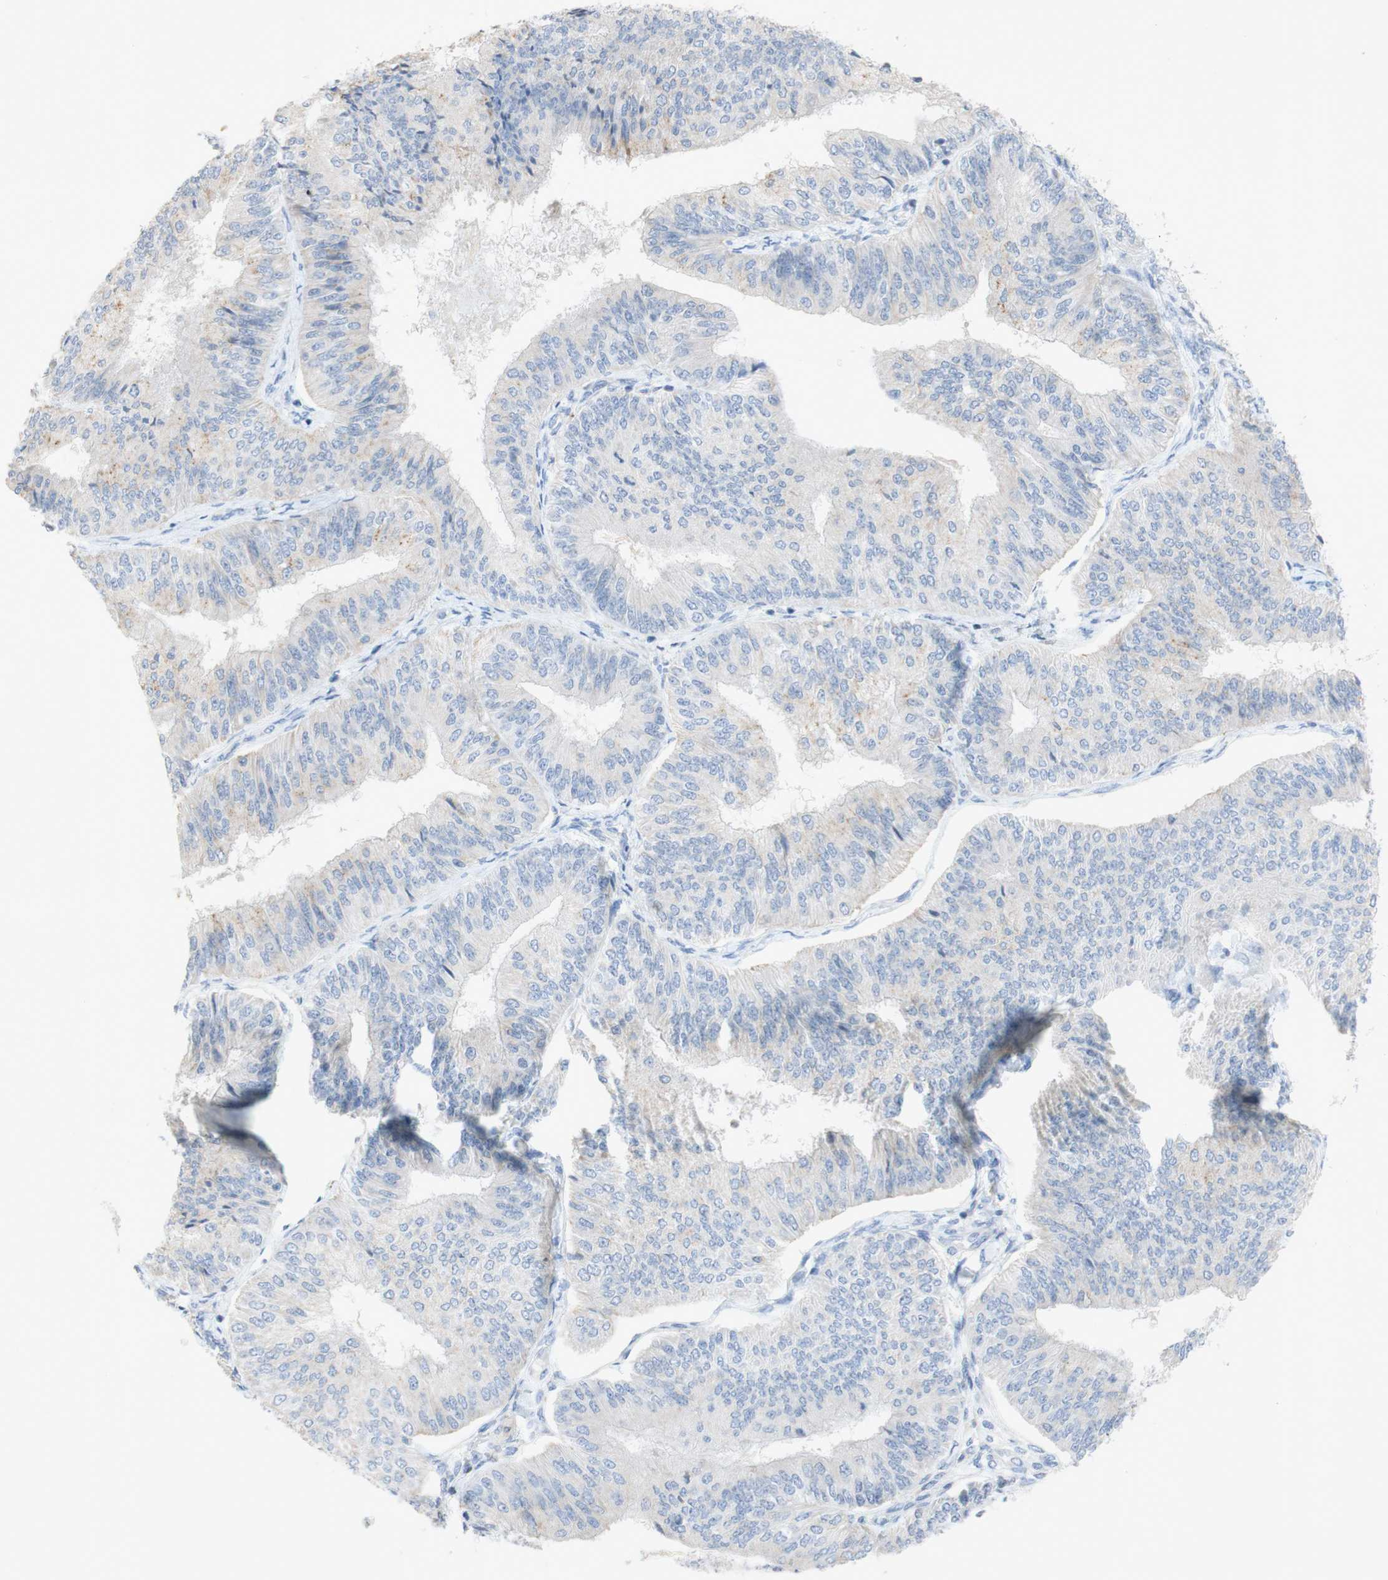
{"staining": {"intensity": "negative", "quantity": "none", "location": "none"}, "tissue": "endometrial cancer", "cell_type": "Tumor cells", "image_type": "cancer", "snomed": [{"axis": "morphology", "description": "Adenocarcinoma, NOS"}, {"axis": "topography", "description": "Endometrium"}], "caption": "A histopathology image of human endometrial cancer (adenocarcinoma) is negative for staining in tumor cells.", "gene": "EPO", "patient": {"sex": "female", "age": 58}}